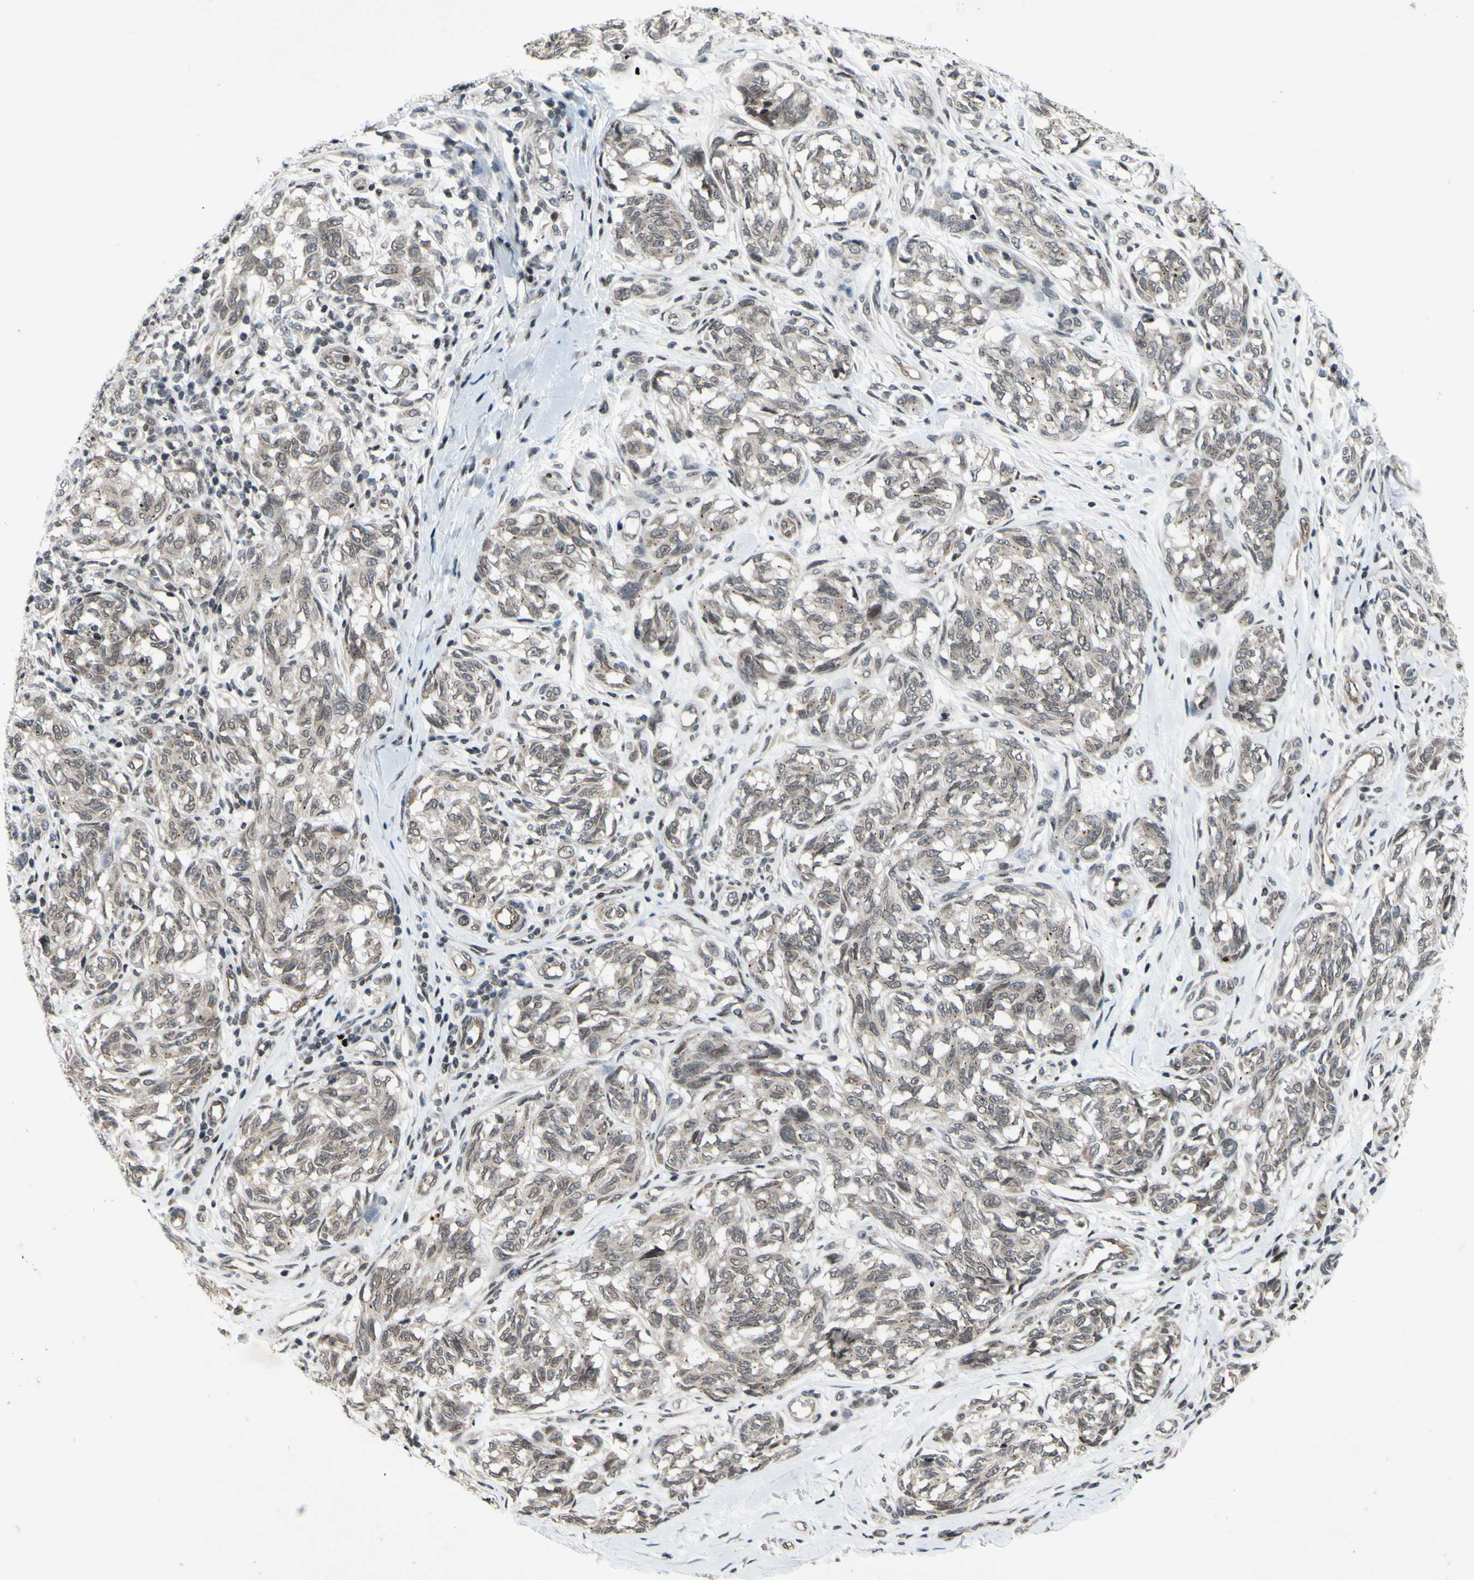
{"staining": {"intensity": "weak", "quantity": "25%-75%", "location": "cytoplasmic/membranous,nuclear"}, "tissue": "melanoma", "cell_type": "Tumor cells", "image_type": "cancer", "snomed": [{"axis": "morphology", "description": "Malignant melanoma, NOS"}, {"axis": "topography", "description": "Skin"}], "caption": "Malignant melanoma stained with IHC displays weak cytoplasmic/membranous and nuclear expression in about 25%-75% of tumor cells.", "gene": "XPO1", "patient": {"sex": "female", "age": 64}}